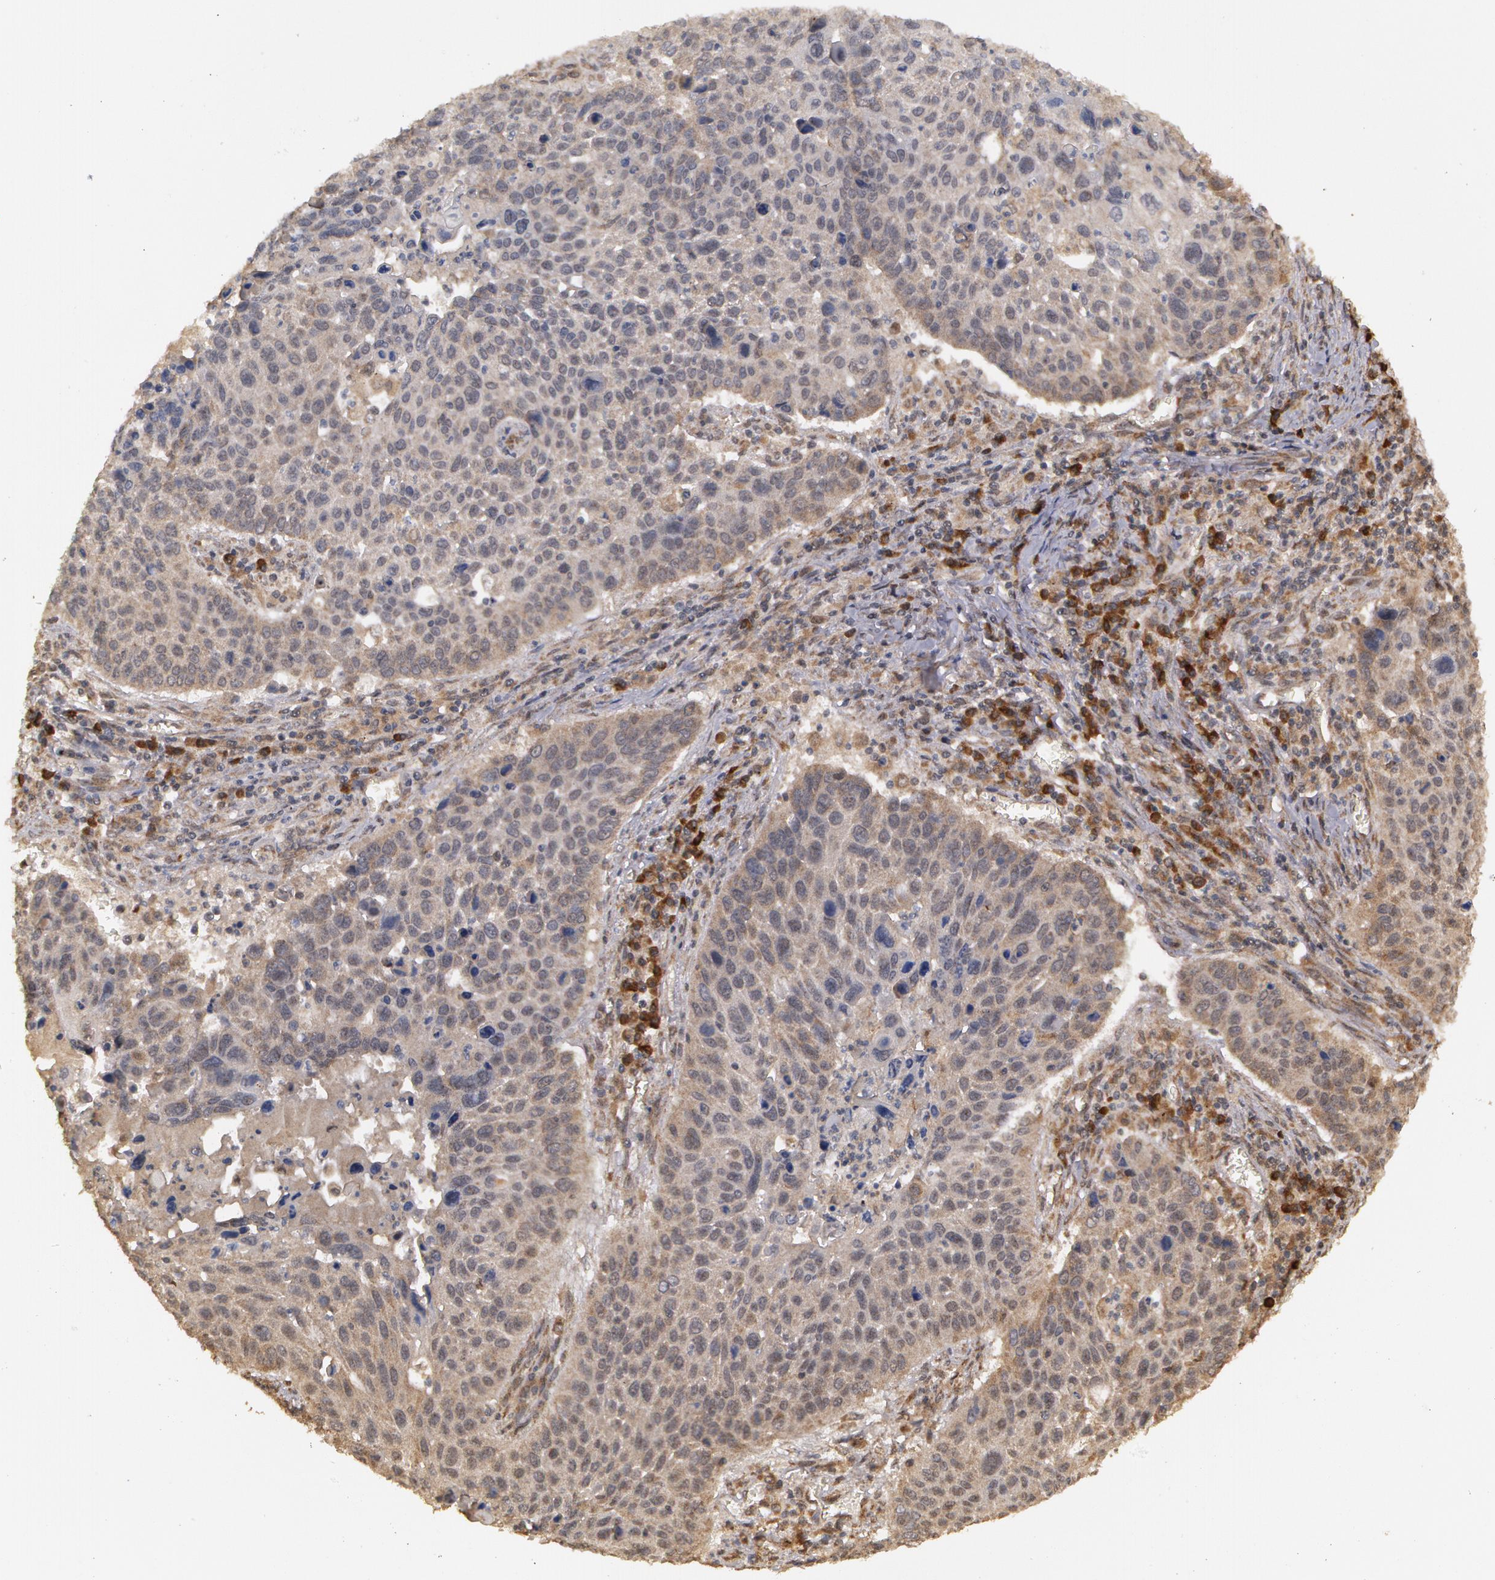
{"staining": {"intensity": "weak", "quantity": ">75%", "location": "cytoplasmic/membranous"}, "tissue": "lung cancer", "cell_type": "Tumor cells", "image_type": "cancer", "snomed": [{"axis": "morphology", "description": "Squamous cell carcinoma, NOS"}, {"axis": "topography", "description": "Lung"}], "caption": "Approximately >75% of tumor cells in human lung squamous cell carcinoma exhibit weak cytoplasmic/membranous protein staining as visualized by brown immunohistochemical staining.", "gene": "GLIS1", "patient": {"sex": "male", "age": 68}}